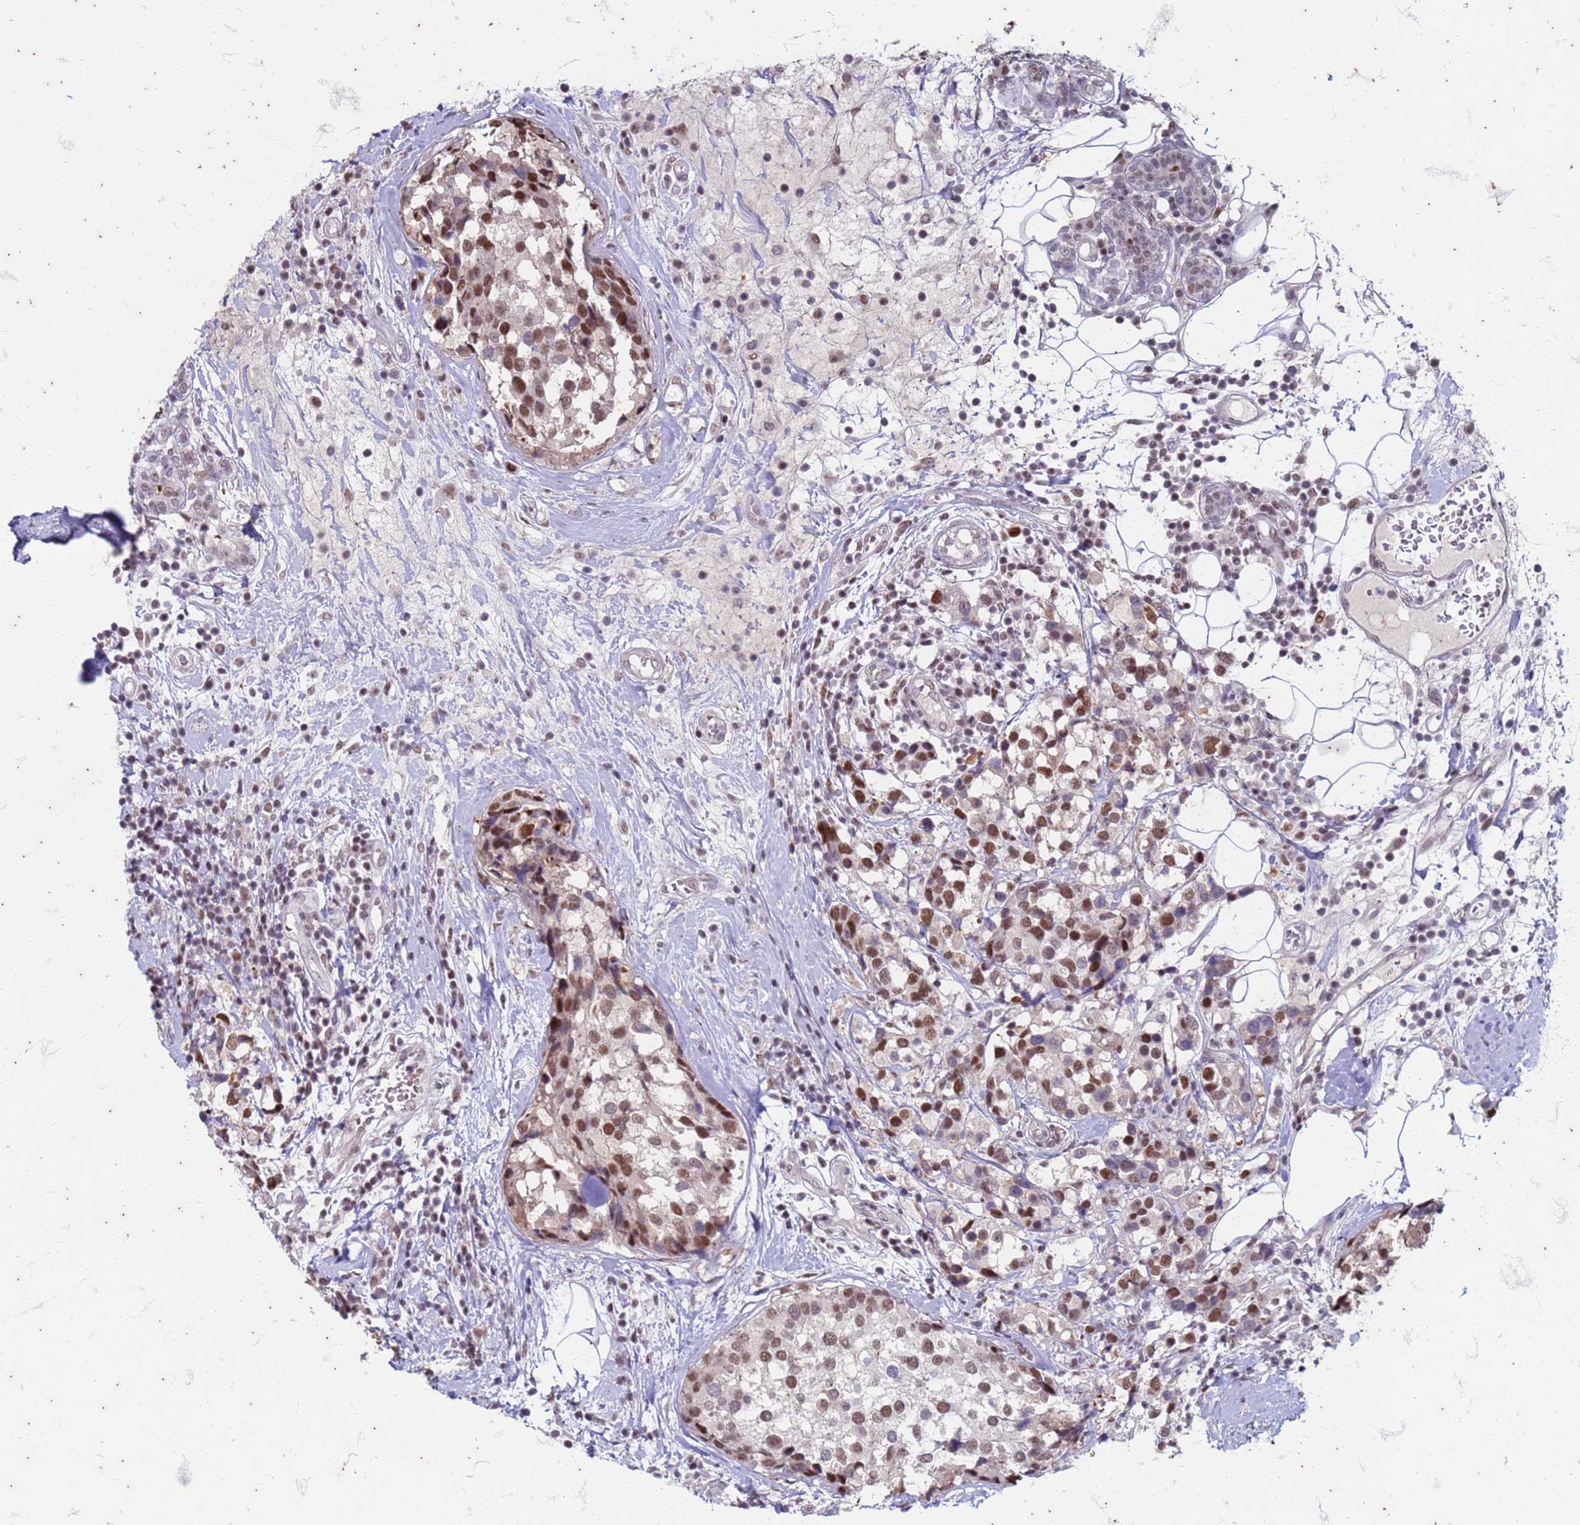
{"staining": {"intensity": "moderate", "quantity": ">75%", "location": "nuclear"}, "tissue": "breast cancer", "cell_type": "Tumor cells", "image_type": "cancer", "snomed": [{"axis": "morphology", "description": "Lobular carcinoma"}, {"axis": "topography", "description": "Breast"}], "caption": "A photomicrograph of breast cancer (lobular carcinoma) stained for a protein shows moderate nuclear brown staining in tumor cells. Nuclei are stained in blue.", "gene": "TRMT6", "patient": {"sex": "female", "age": 59}}